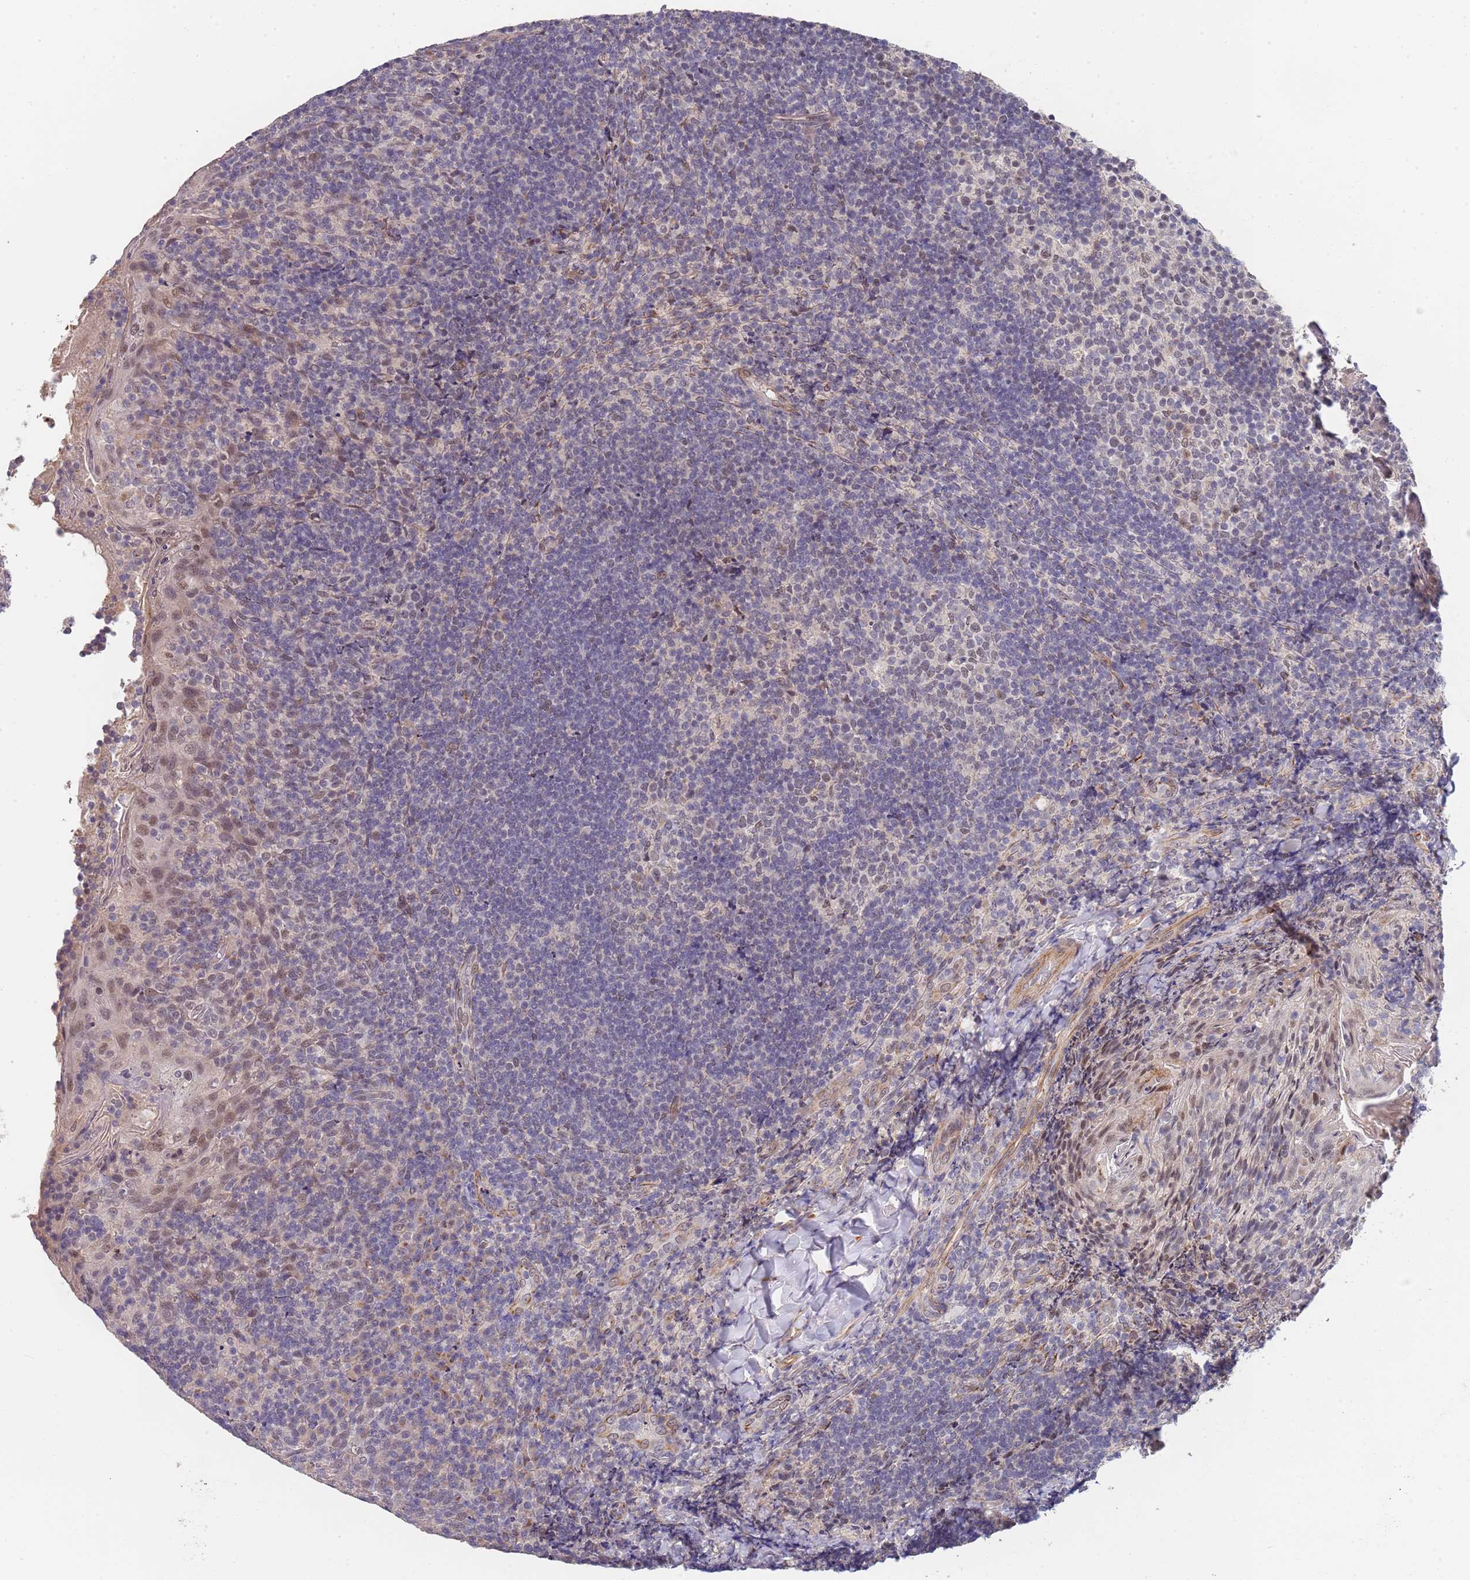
{"staining": {"intensity": "weak", "quantity": "<25%", "location": "nuclear"}, "tissue": "tonsil", "cell_type": "Germinal center cells", "image_type": "normal", "snomed": [{"axis": "morphology", "description": "Normal tissue, NOS"}, {"axis": "topography", "description": "Tonsil"}], "caption": "An image of tonsil stained for a protein exhibits no brown staining in germinal center cells.", "gene": "B4GALT4", "patient": {"sex": "female", "age": 10}}